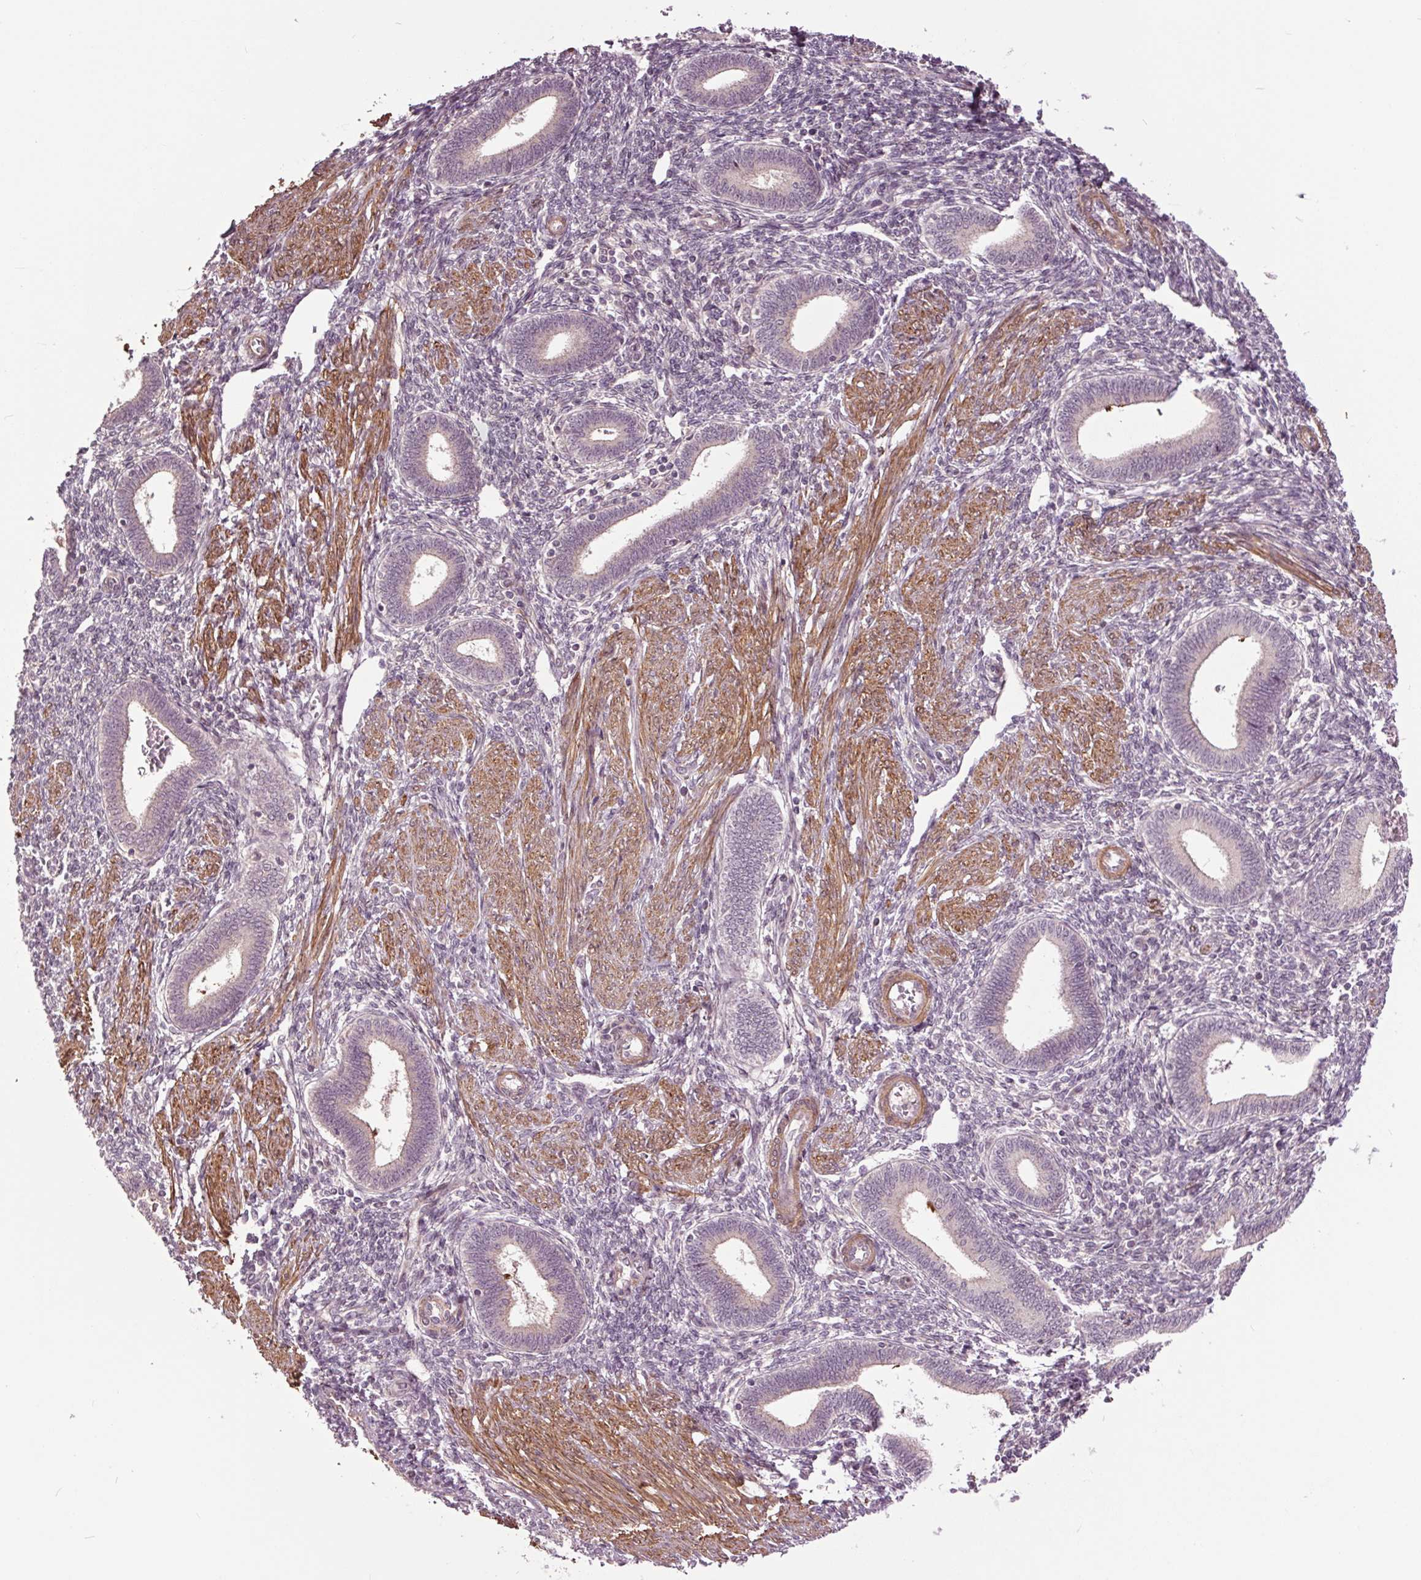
{"staining": {"intensity": "moderate", "quantity": "<25%", "location": "cytoplasmic/membranous"}, "tissue": "endometrium", "cell_type": "Cells in endometrial stroma", "image_type": "normal", "snomed": [{"axis": "morphology", "description": "Normal tissue, NOS"}, {"axis": "topography", "description": "Endometrium"}], "caption": "This image reveals unremarkable endometrium stained with immunohistochemistry to label a protein in brown. The cytoplasmic/membranous of cells in endometrial stroma show moderate positivity for the protein. Nuclei are counter-stained blue.", "gene": "HAUS5", "patient": {"sex": "female", "age": 42}}